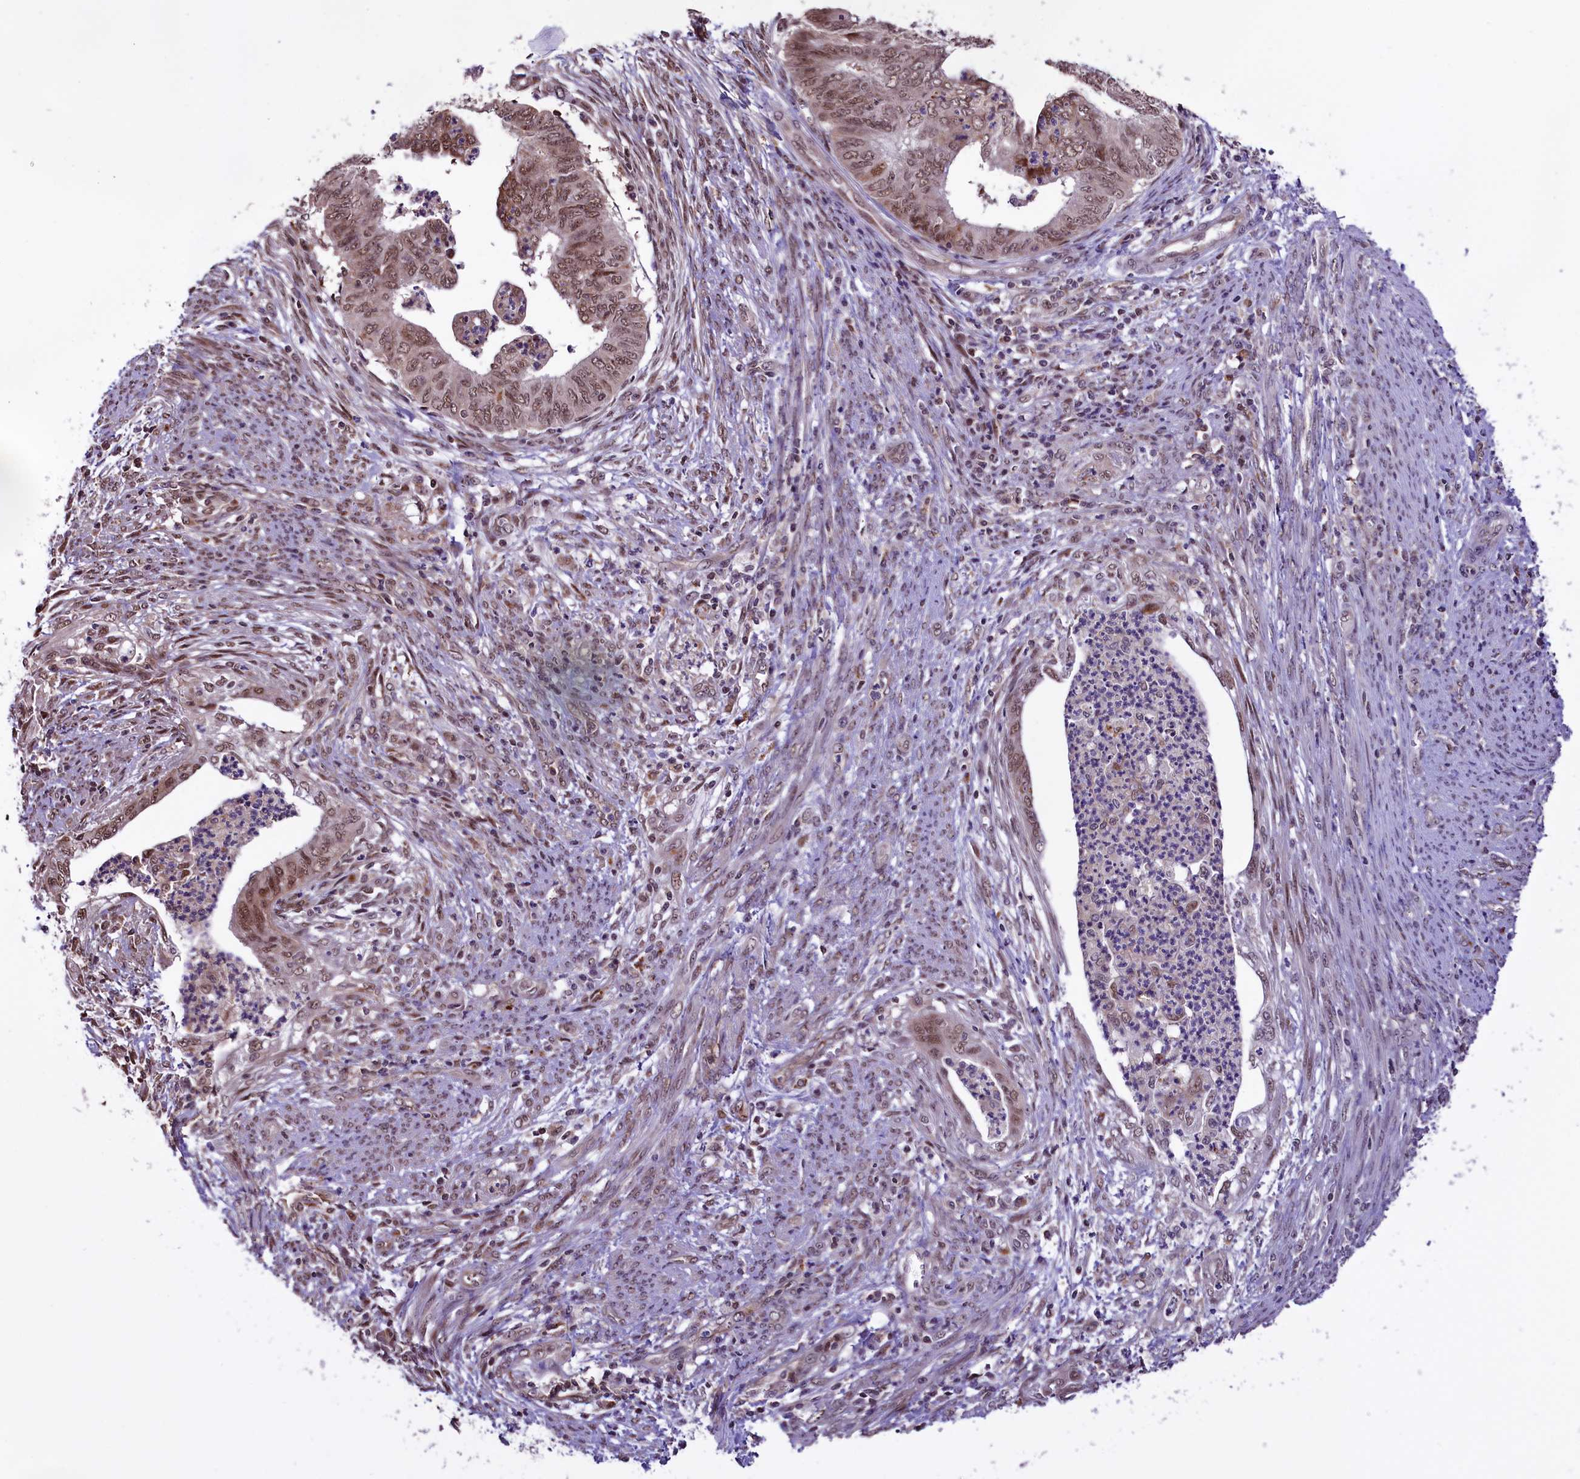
{"staining": {"intensity": "moderate", "quantity": ">75%", "location": "nuclear"}, "tissue": "endometrial cancer", "cell_type": "Tumor cells", "image_type": "cancer", "snomed": [{"axis": "morphology", "description": "Adenocarcinoma, NOS"}, {"axis": "topography", "description": "Endometrium"}], "caption": "Protein staining displays moderate nuclear expression in approximately >75% of tumor cells in endometrial cancer (adenocarcinoma).", "gene": "MRPL54", "patient": {"sex": "female", "age": 68}}